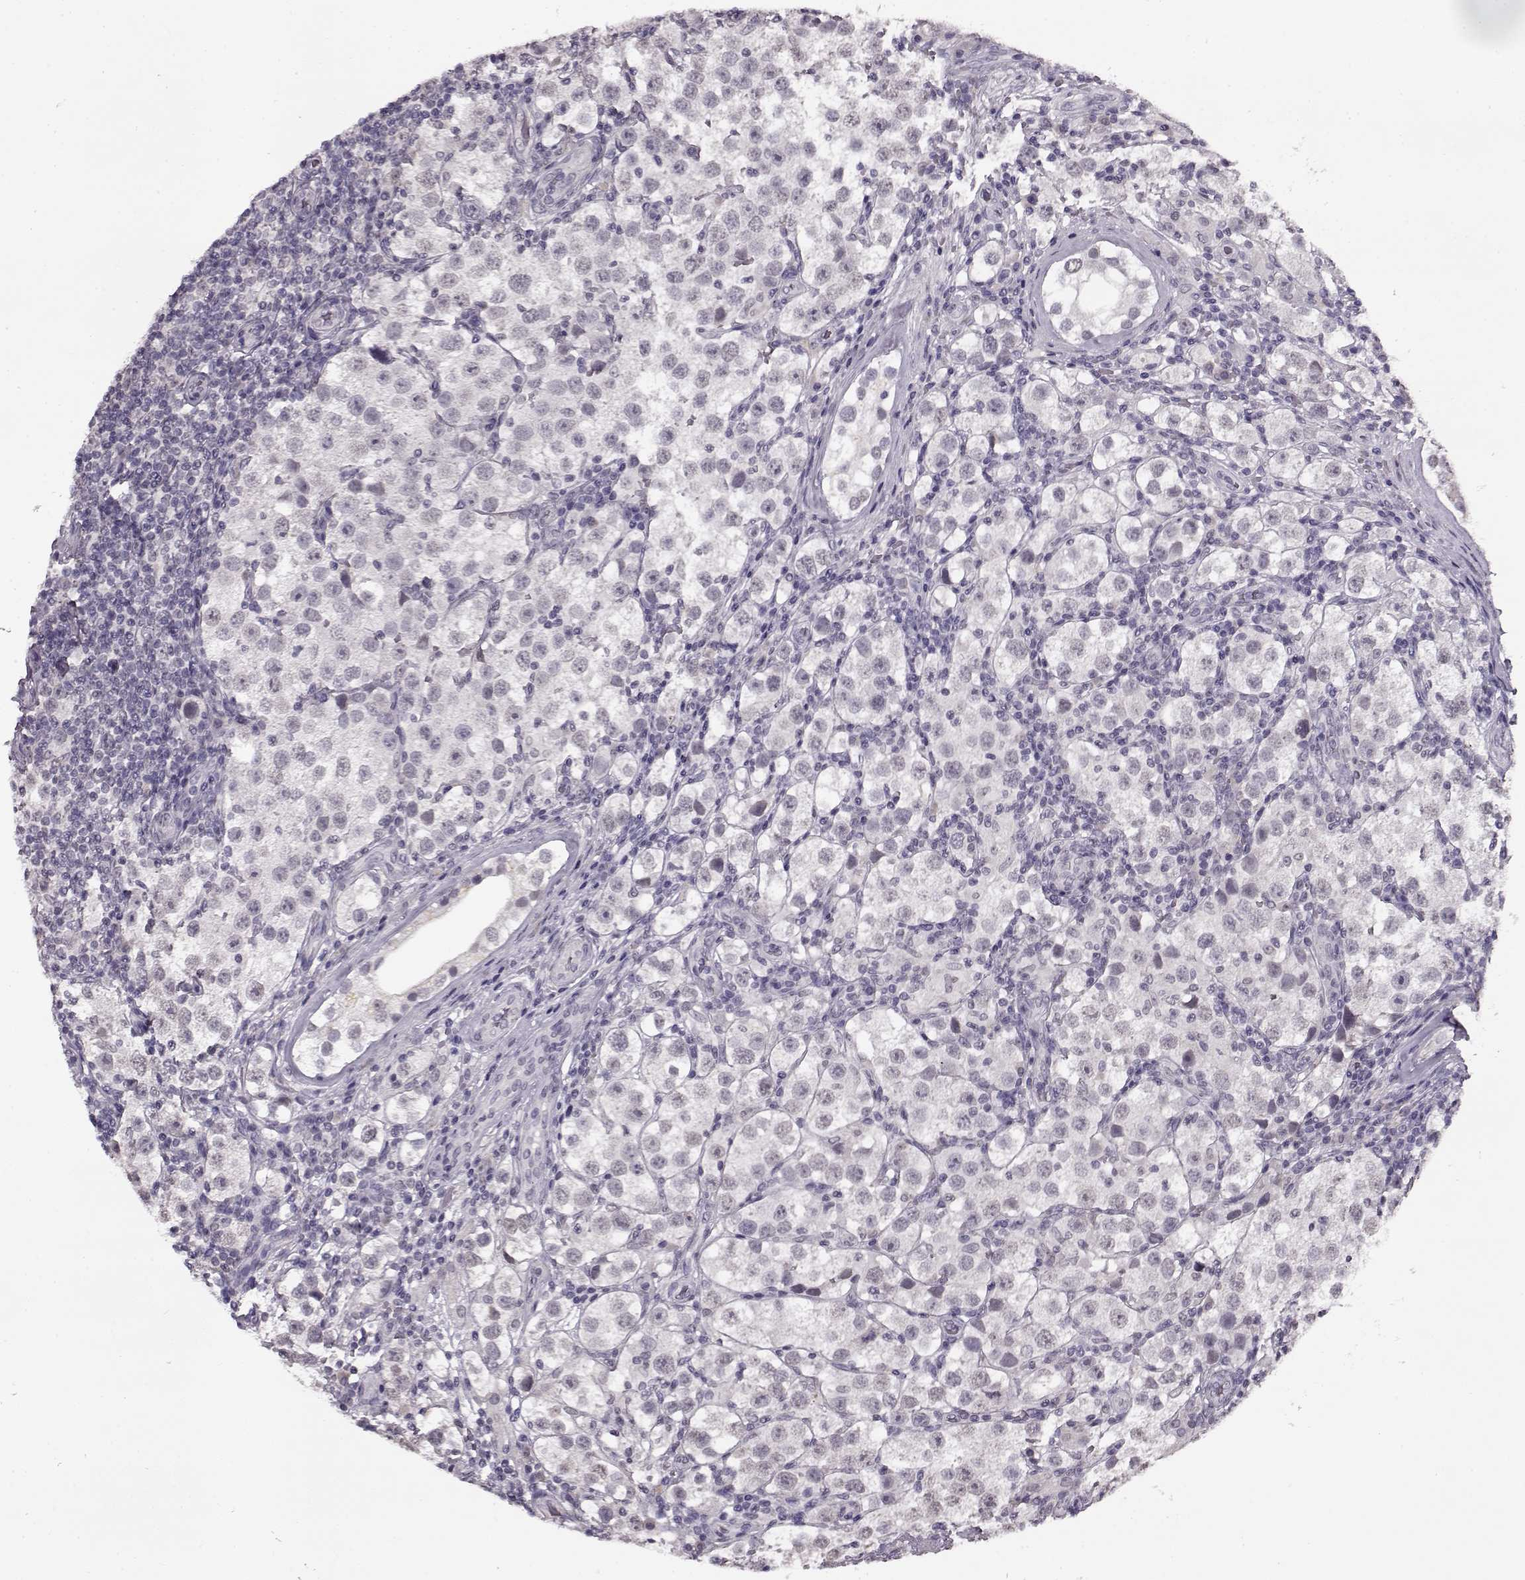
{"staining": {"intensity": "weak", "quantity": "<25%", "location": "nuclear"}, "tissue": "testis cancer", "cell_type": "Tumor cells", "image_type": "cancer", "snomed": [{"axis": "morphology", "description": "Seminoma, NOS"}, {"axis": "topography", "description": "Testis"}], "caption": "High power microscopy image of an IHC histopathology image of testis cancer, revealing no significant expression in tumor cells. Nuclei are stained in blue.", "gene": "RP1L1", "patient": {"sex": "male", "age": 37}}